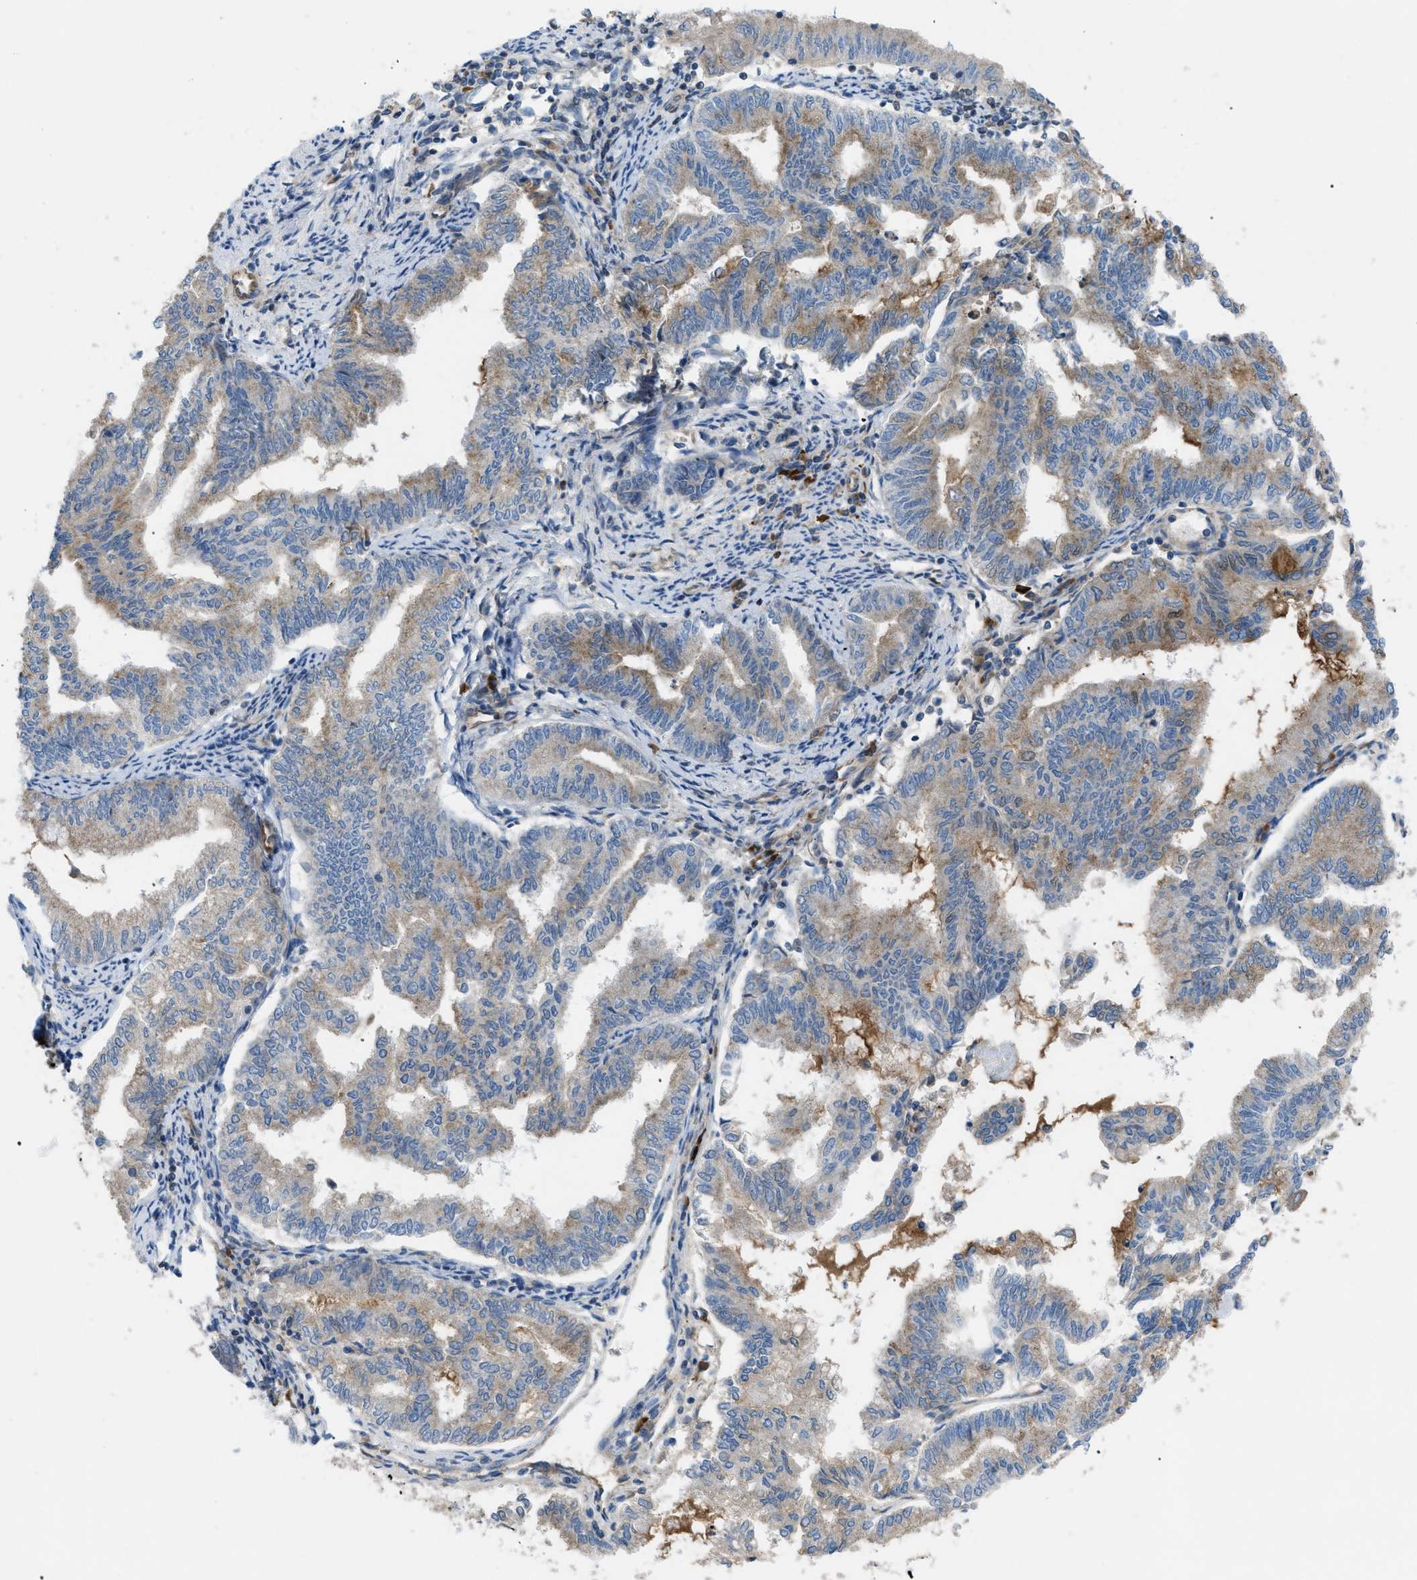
{"staining": {"intensity": "moderate", "quantity": "25%-75%", "location": "cytoplasmic/membranous"}, "tissue": "endometrial cancer", "cell_type": "Tumor cells", "image_type": "cancer", "snomed": [{"axis": "morphology", "description": "Adenocarcinoma, NOS"}, {"axis": "topography", "description": "Endometrium"}], "caption": "The micrograph displays staining of endometrial cancer, revealing moderate cytoplasmic/membranous protein expression (brown color) within tumor cells. Using DAB (brown) and hematoxylin (blue) stains, captured at high magnification using brightfield microscopy.", "gene": "ATP2A3", "patient": {"sex": "female", "age": 79}}